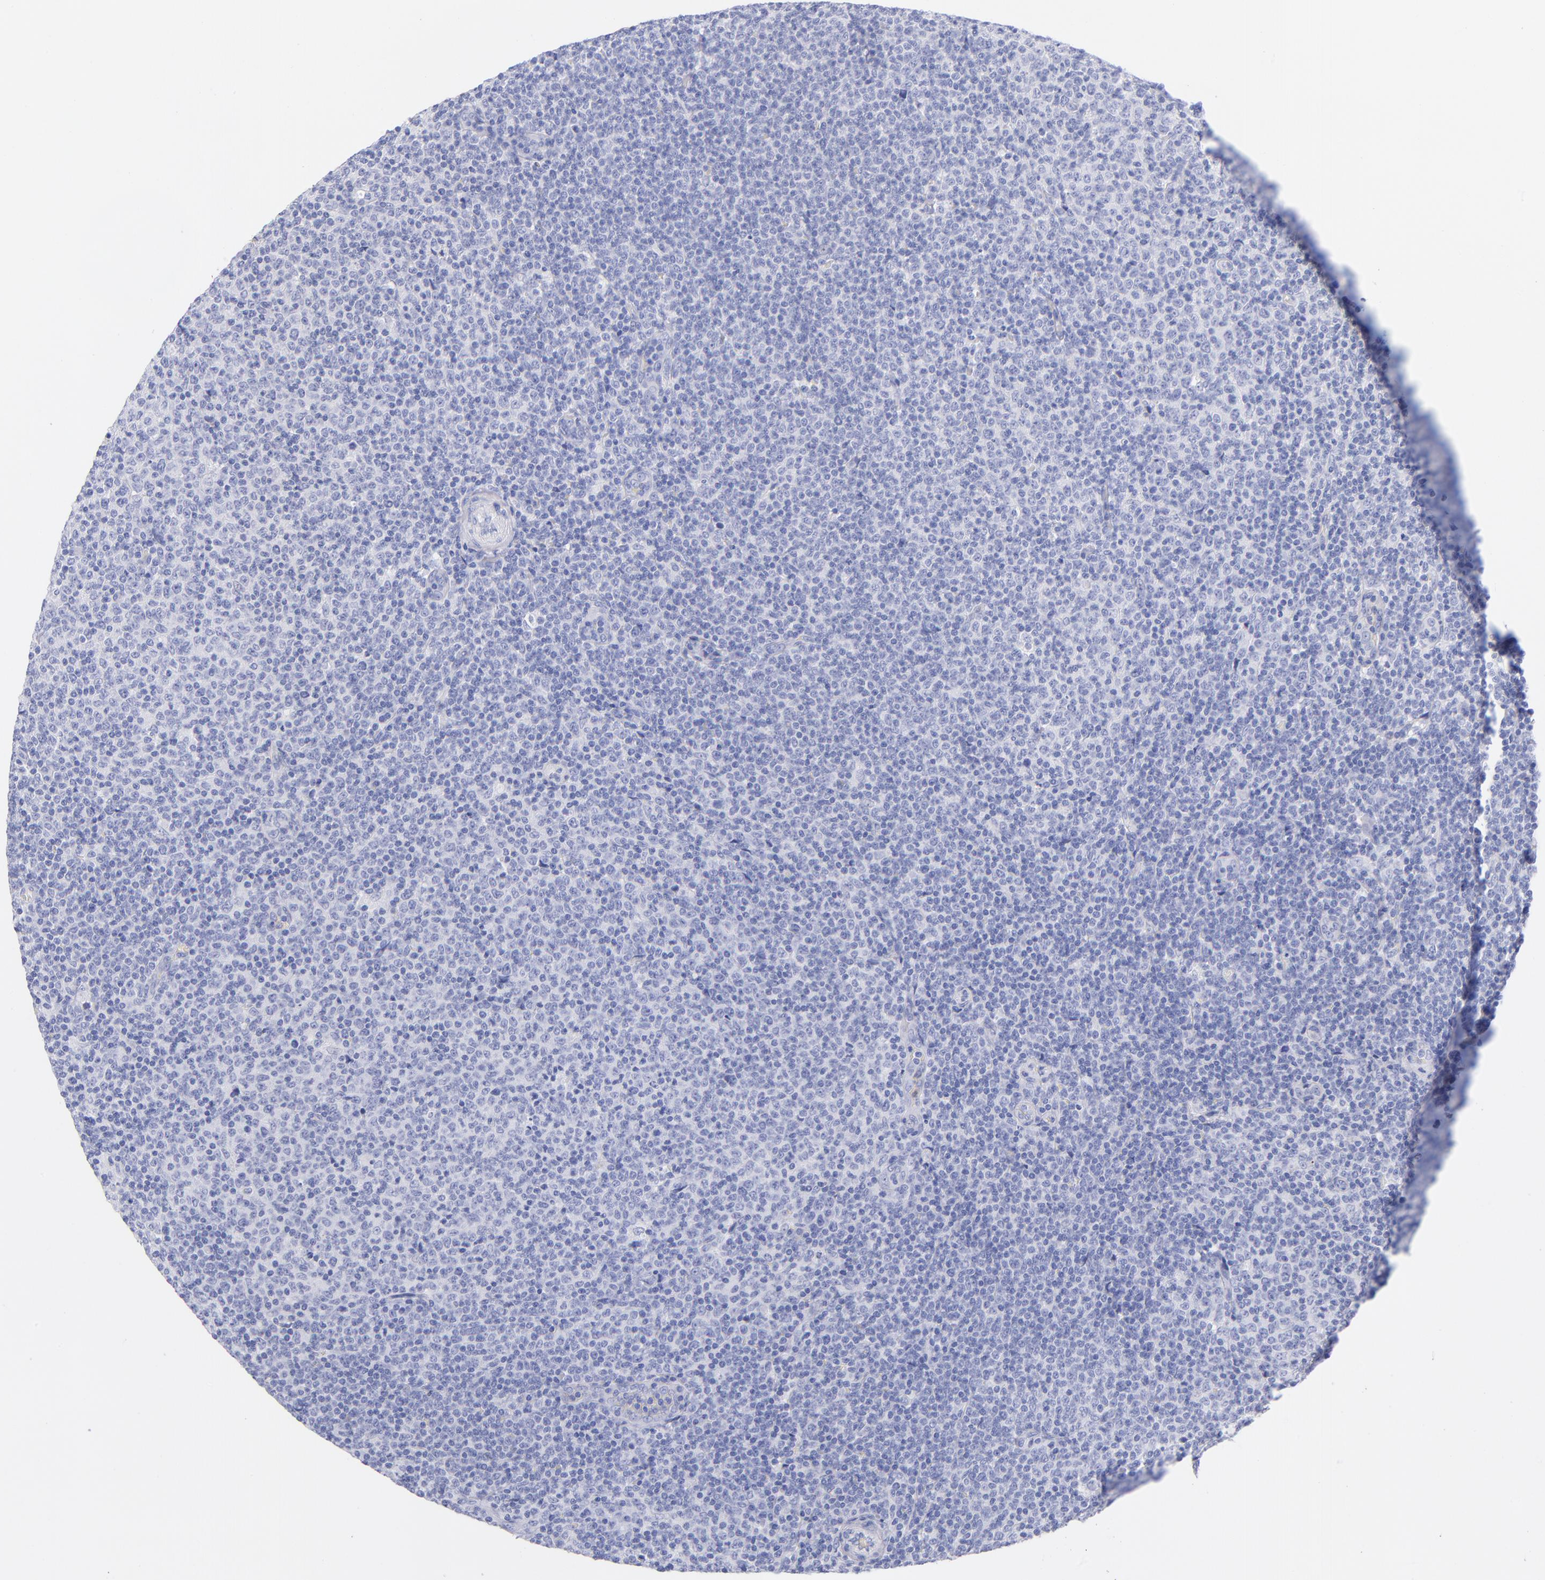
{"staining": {"intensity": "negative", "quantity": "none", "location": "none"}, "tissue": "lymphoma", "cell_type": "Tumor cells", "image_type": "cancer", "snomed": [{"axis": "morphology", "description": "Malignant lymphoma, non-Hodgkin's type, Low grade"}, {"axis": "topography", "description": "Lymph node"}], "caption": "Immunohistochemical staining of malignant lymphoma, non-Hodgkin's type (low-grade) demonstrates no significant staining in tumor cells.", "gene": "HP", "patient": {"sex": "male", "age": 70}}